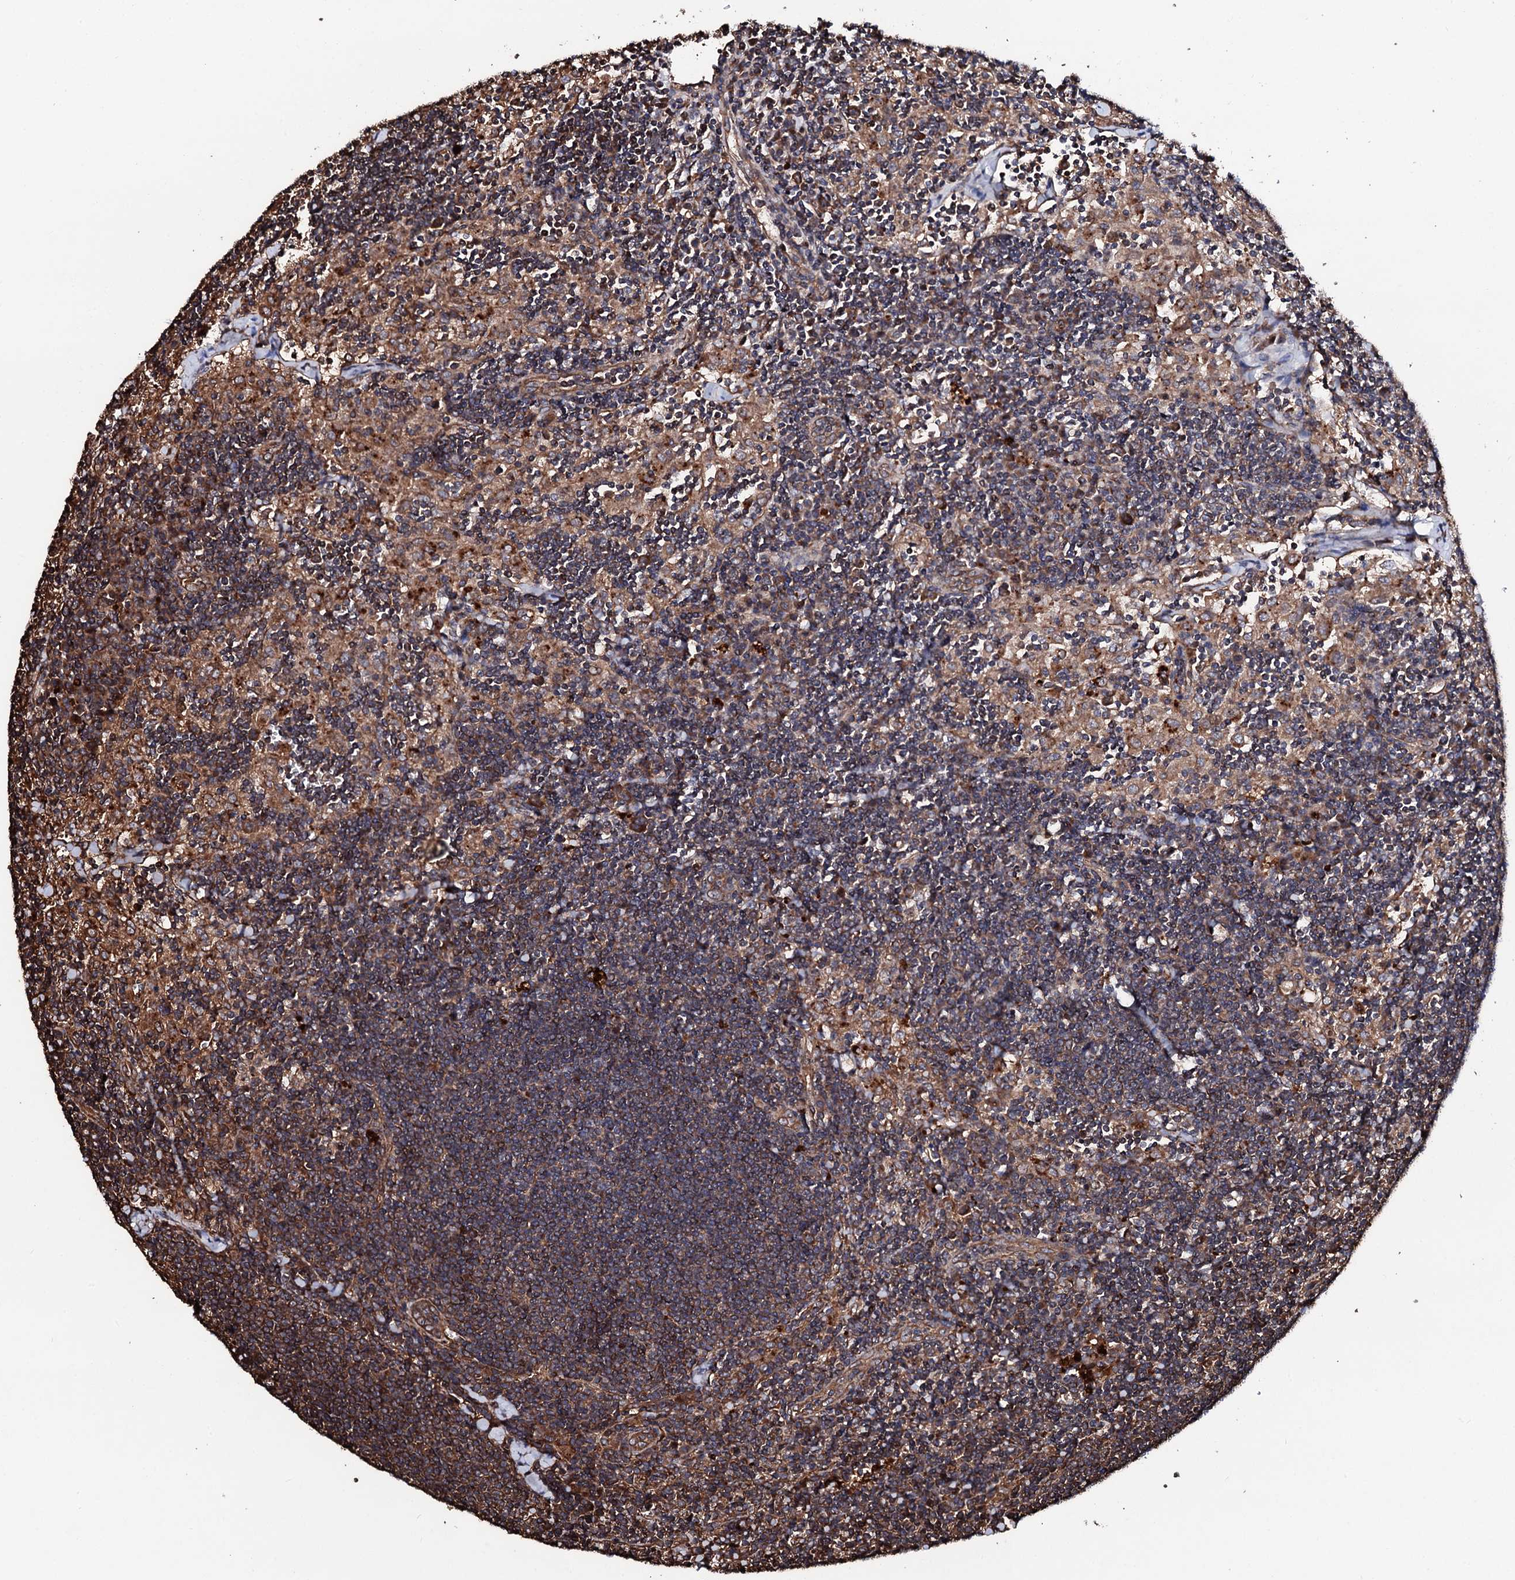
{"staining": {"intensity": "moderate", "quantity": ">75%", "location": "cytoplasmic/membranous"}, "tissue": "lymph node", "cell_type": "Germinal center cells", "image_type": "normal", "snomed": [{"axis": "morphology", "description": "Normal tissue, NOS"}, {"axis": "topography", "description": "Lymph node"}], "caption": "Moderate cytoplasmic/membranous expression for a protein is identified in about >75% of germinal center cells of unremarkable lymph node using immunohistochemistry (IHC).", "gene": "CKAP5", "patient": {"sex": "male", "age": 24}}